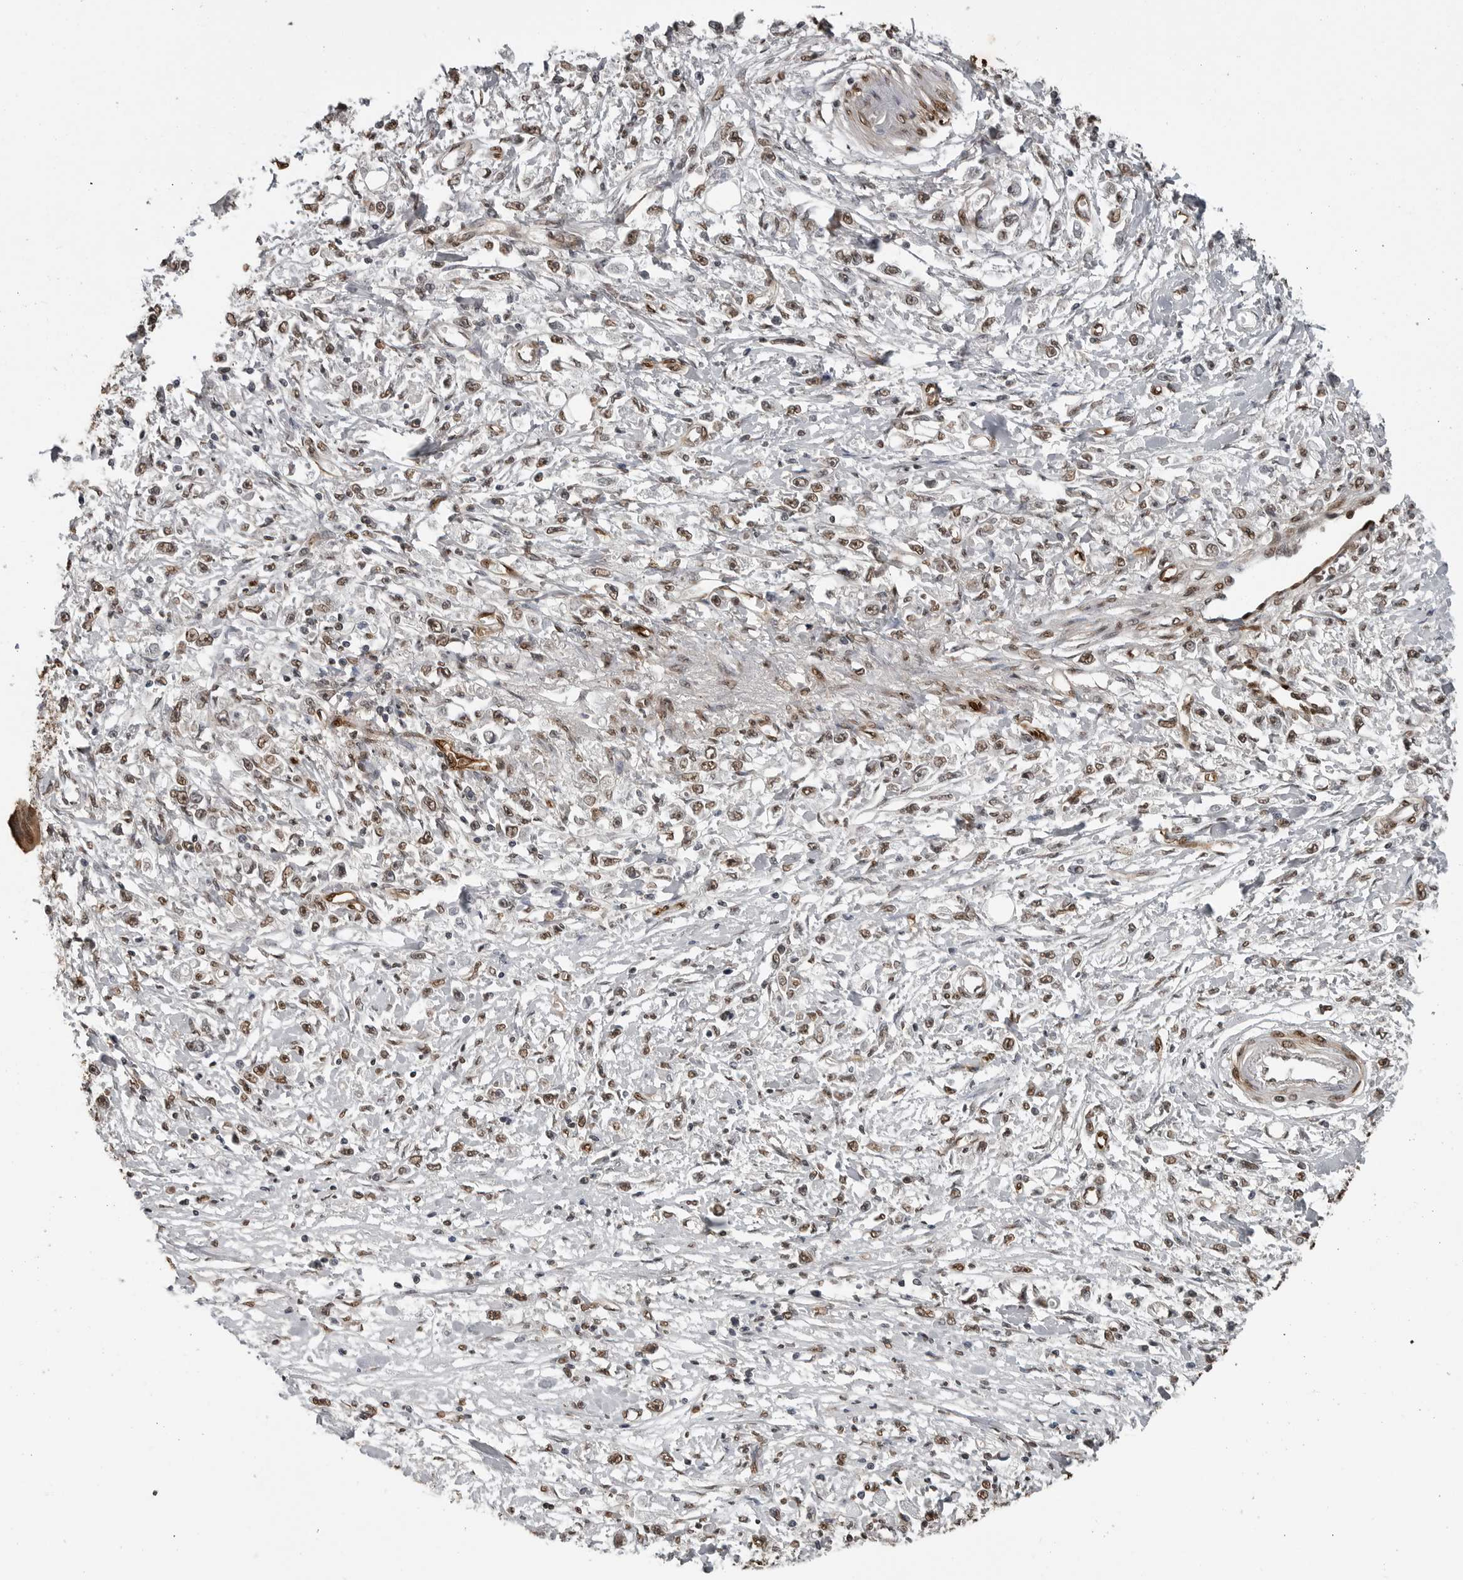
{"staining": {"intensity": "weak", "quantity": ">75%", "location": "nuclear"}, "tissue": "stomach cancer", "cell_type": "Tumor cells", "image_type": "cancer", "snomed": [{"axis": "morphology", "description": "Adenocarcinoma, NOS"}, {"axis": "topography", "description": "Stomach"}], "caption": "A photomicrograph showing weak nuclear positivity in approximately >75% of tumor cells in adenocarcinoma (stomach), as visualized by brown immunohistochemical staining.", "gene": "SMAD2", "patient": {"sex": "female", "age": 59}}